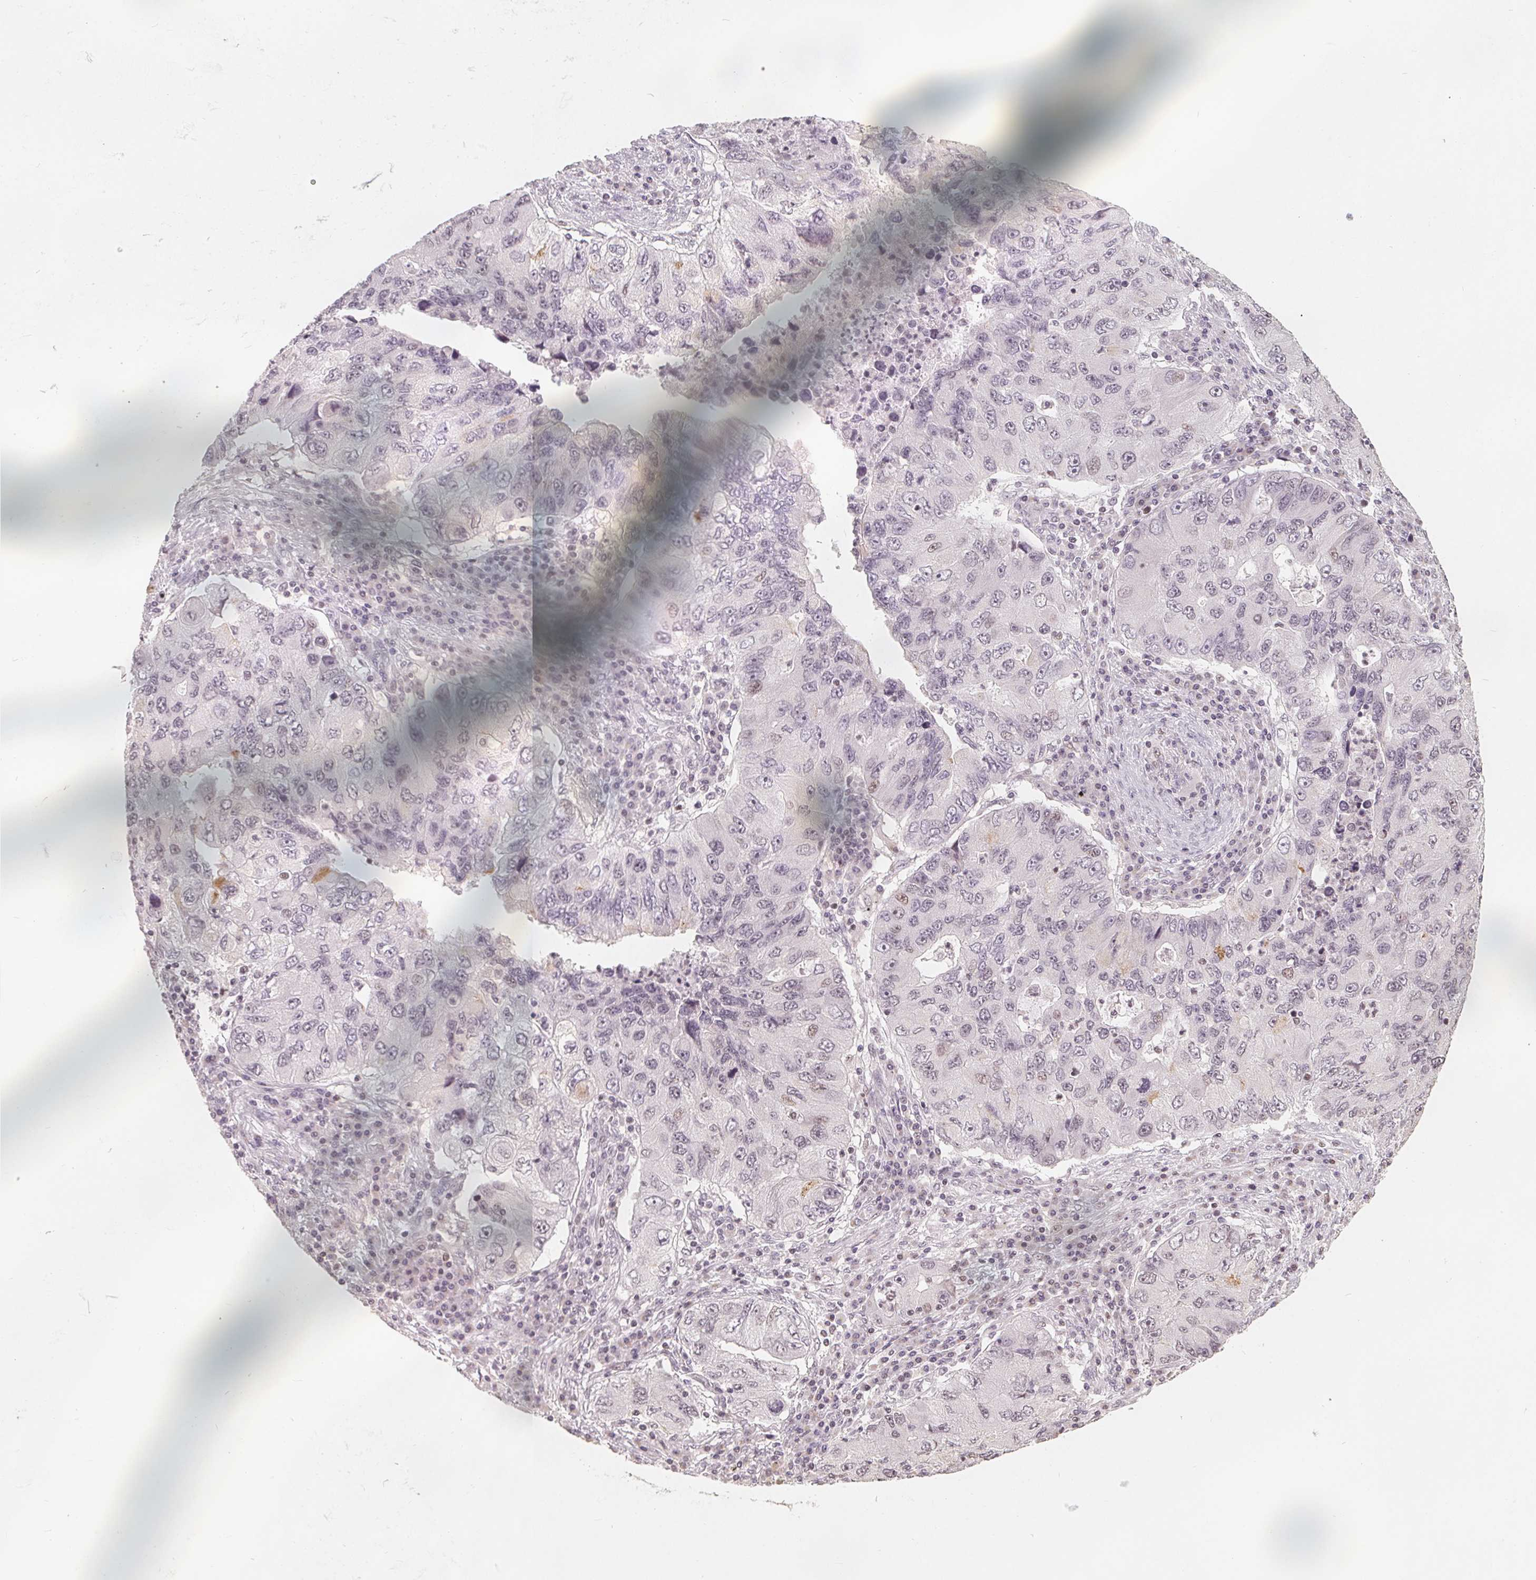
{"staining": {"intensity": "negative", "quantity": "none", "location": "none"}, "tissue": "lung cancer", "cell_type": "Tumor cells", "image_type": "cancer", "snomed": [{"axis": "morphology", "description": "Adenocarcinoma, NOS"}, {"axis": "morphology", "description": "Adenocarcinoma, metastatic, NOS"}, {"axis": "topography", "description": "Lymph node"}, {"axis": "topography", "description": "Lung"}], "caption": "Human adenocarcinoma (lung) stained for a protein using IHC exhibits no expression in tumor cells.", "gene": "CCDC138", "patient": {"sex": "female", "age": 54}}